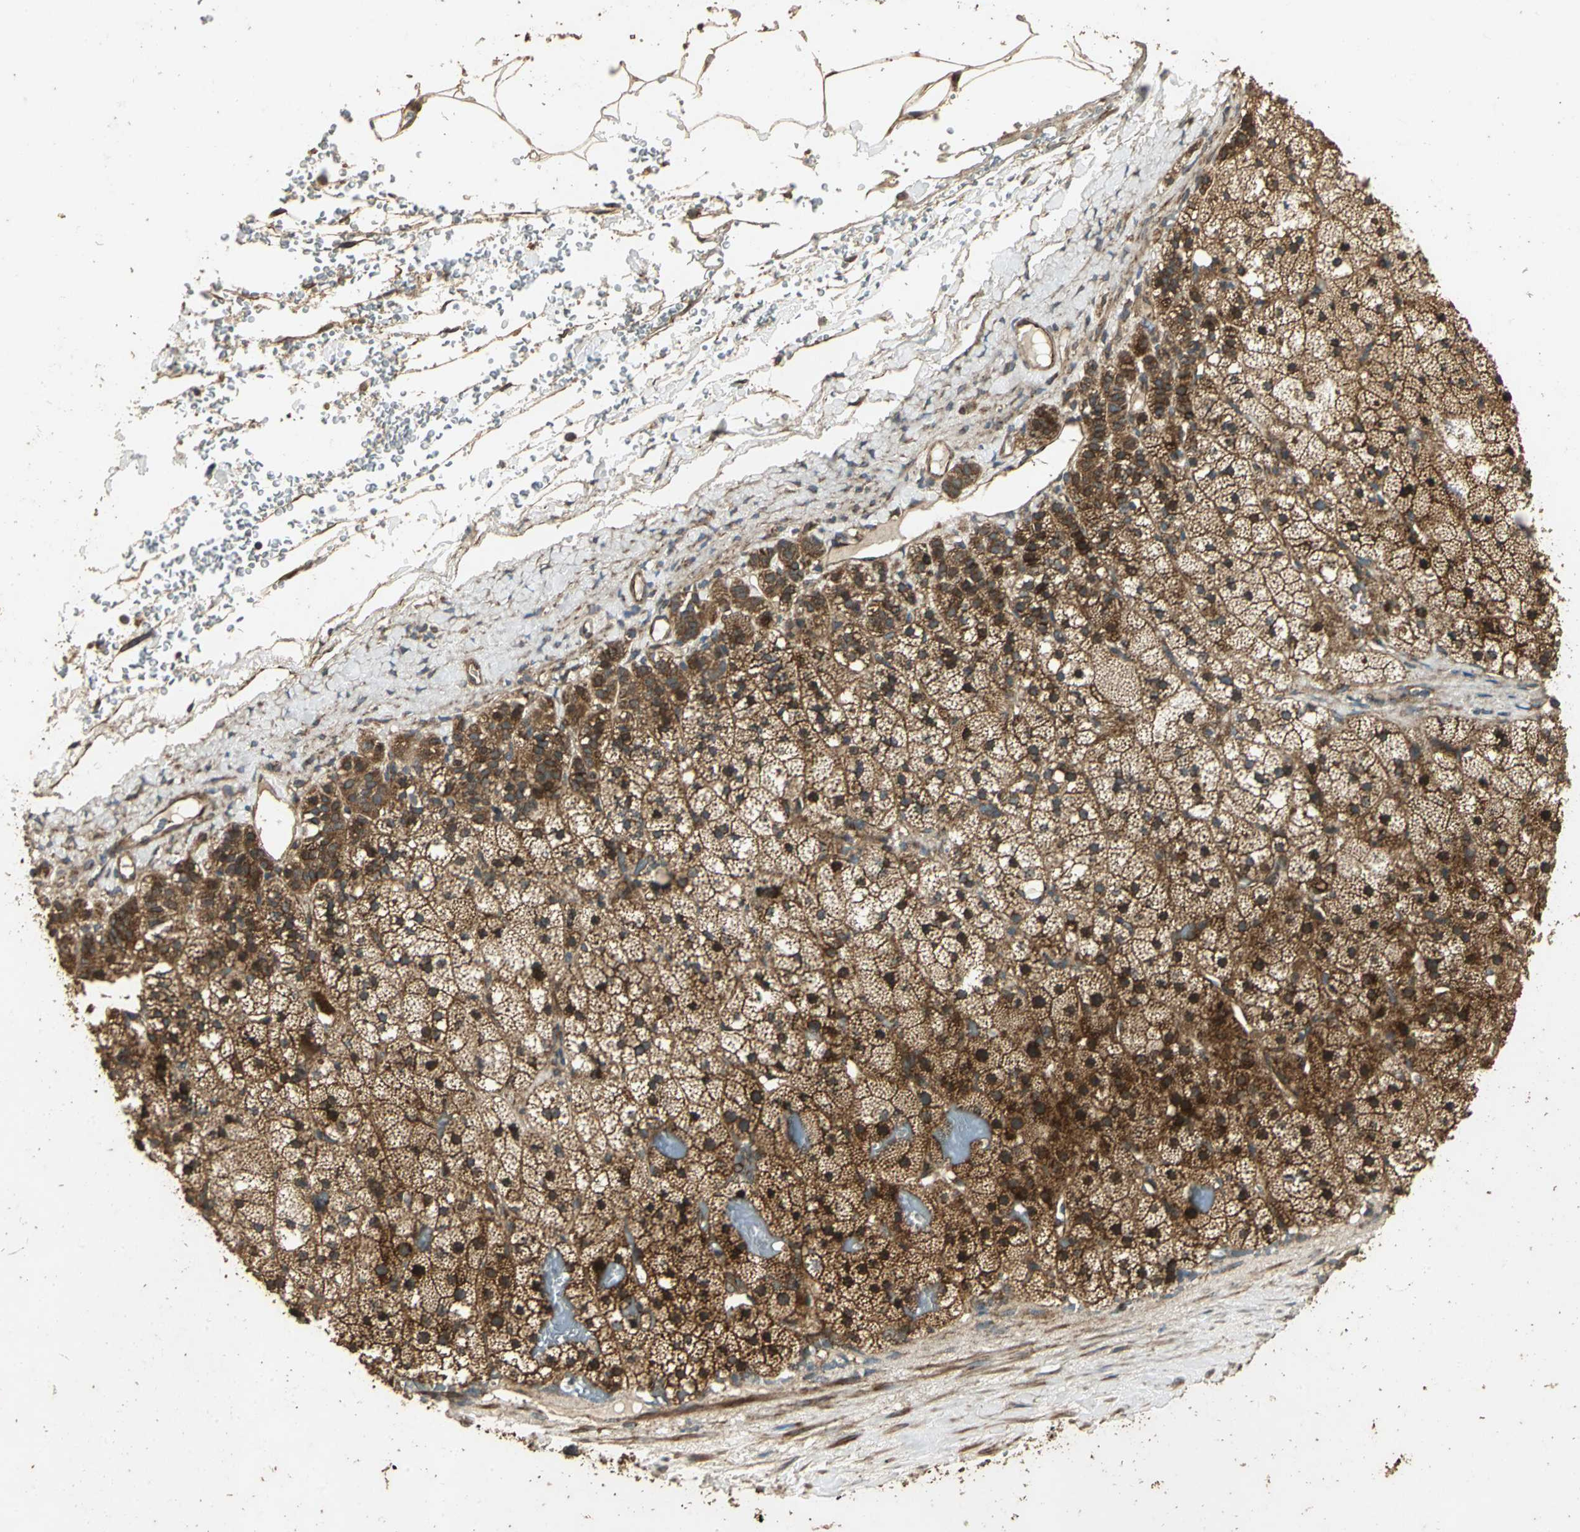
{"staining": {"intensity": "strong", "quantity": ">75%", "location": "cytoplasmic/membranous"}, "tissue": "adrenal gland", "cell_type": "Glandular cells", "image_type": "normal", "snomed": [{"axis": "morphology", "description": "Normal tissue, NOS"}, {"axis": "topography", "description": "Adrenal gland"}], "caption": "Immunohistochemical staining of unremarkable human adrenal gland exhibits high levels of strong cytoplasmic/membranous positivity in about >75% of glandular cells.", "gene": "KANK1", "patient": {"sex": "male", "age": 35}}